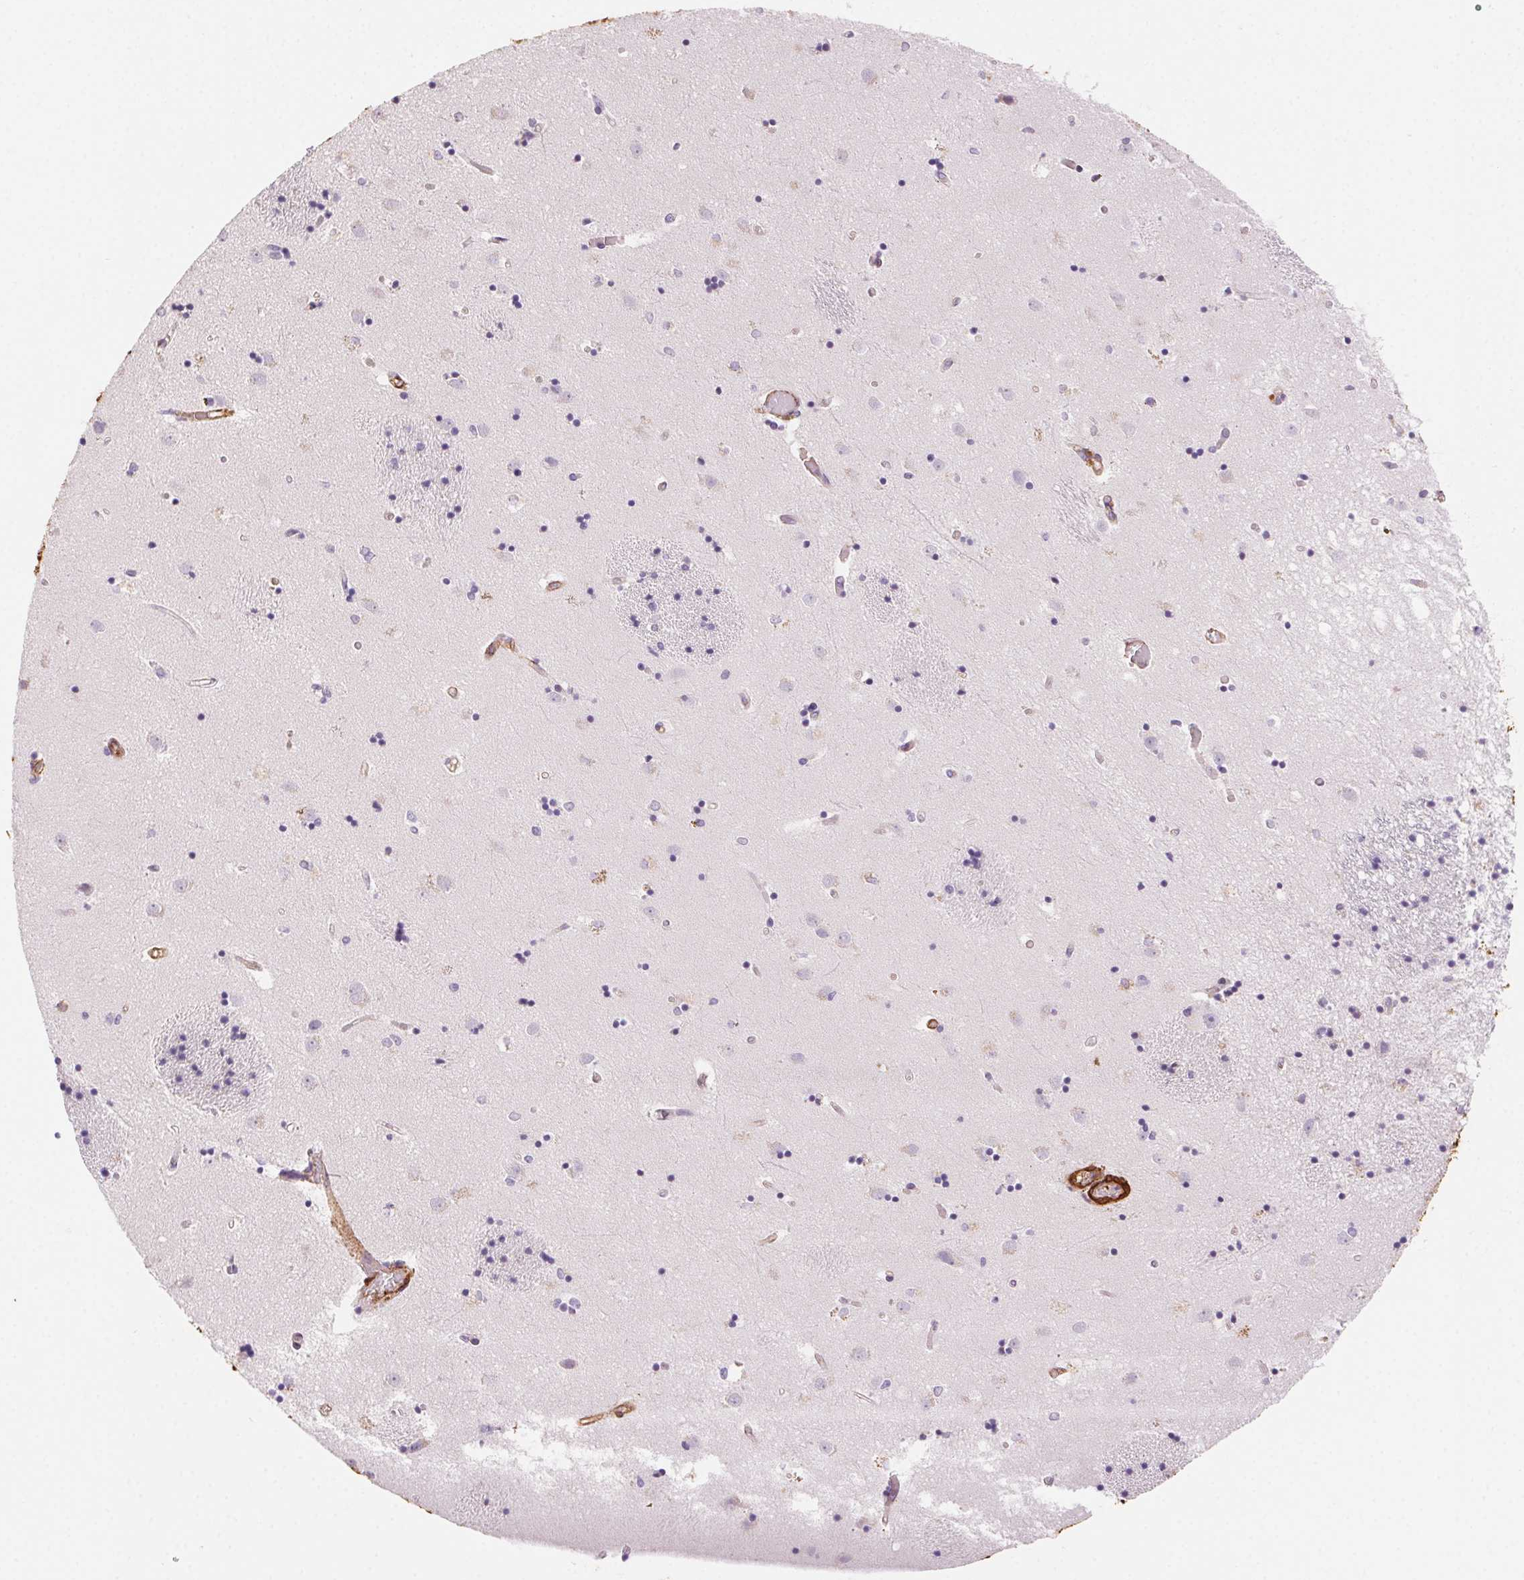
{"staining": {"intensity": "negative", "quantity": "none", "location": "none"}, "tissue": "caudate", "cell_type": "Glial cells", "image_type": "normal", "snomed": [{"axis": "morphology", "description": "Normal tissue, NOS"}, {"axis": "topography", "description": "Lateral ventricle wall"}], "caption": "This is an immunohistochemistry (IHC) histopathology image of benign caudate. There is no expression in glial cells.", "gene": "GPX8", "patient": {"sex": "male", "age": 54}}